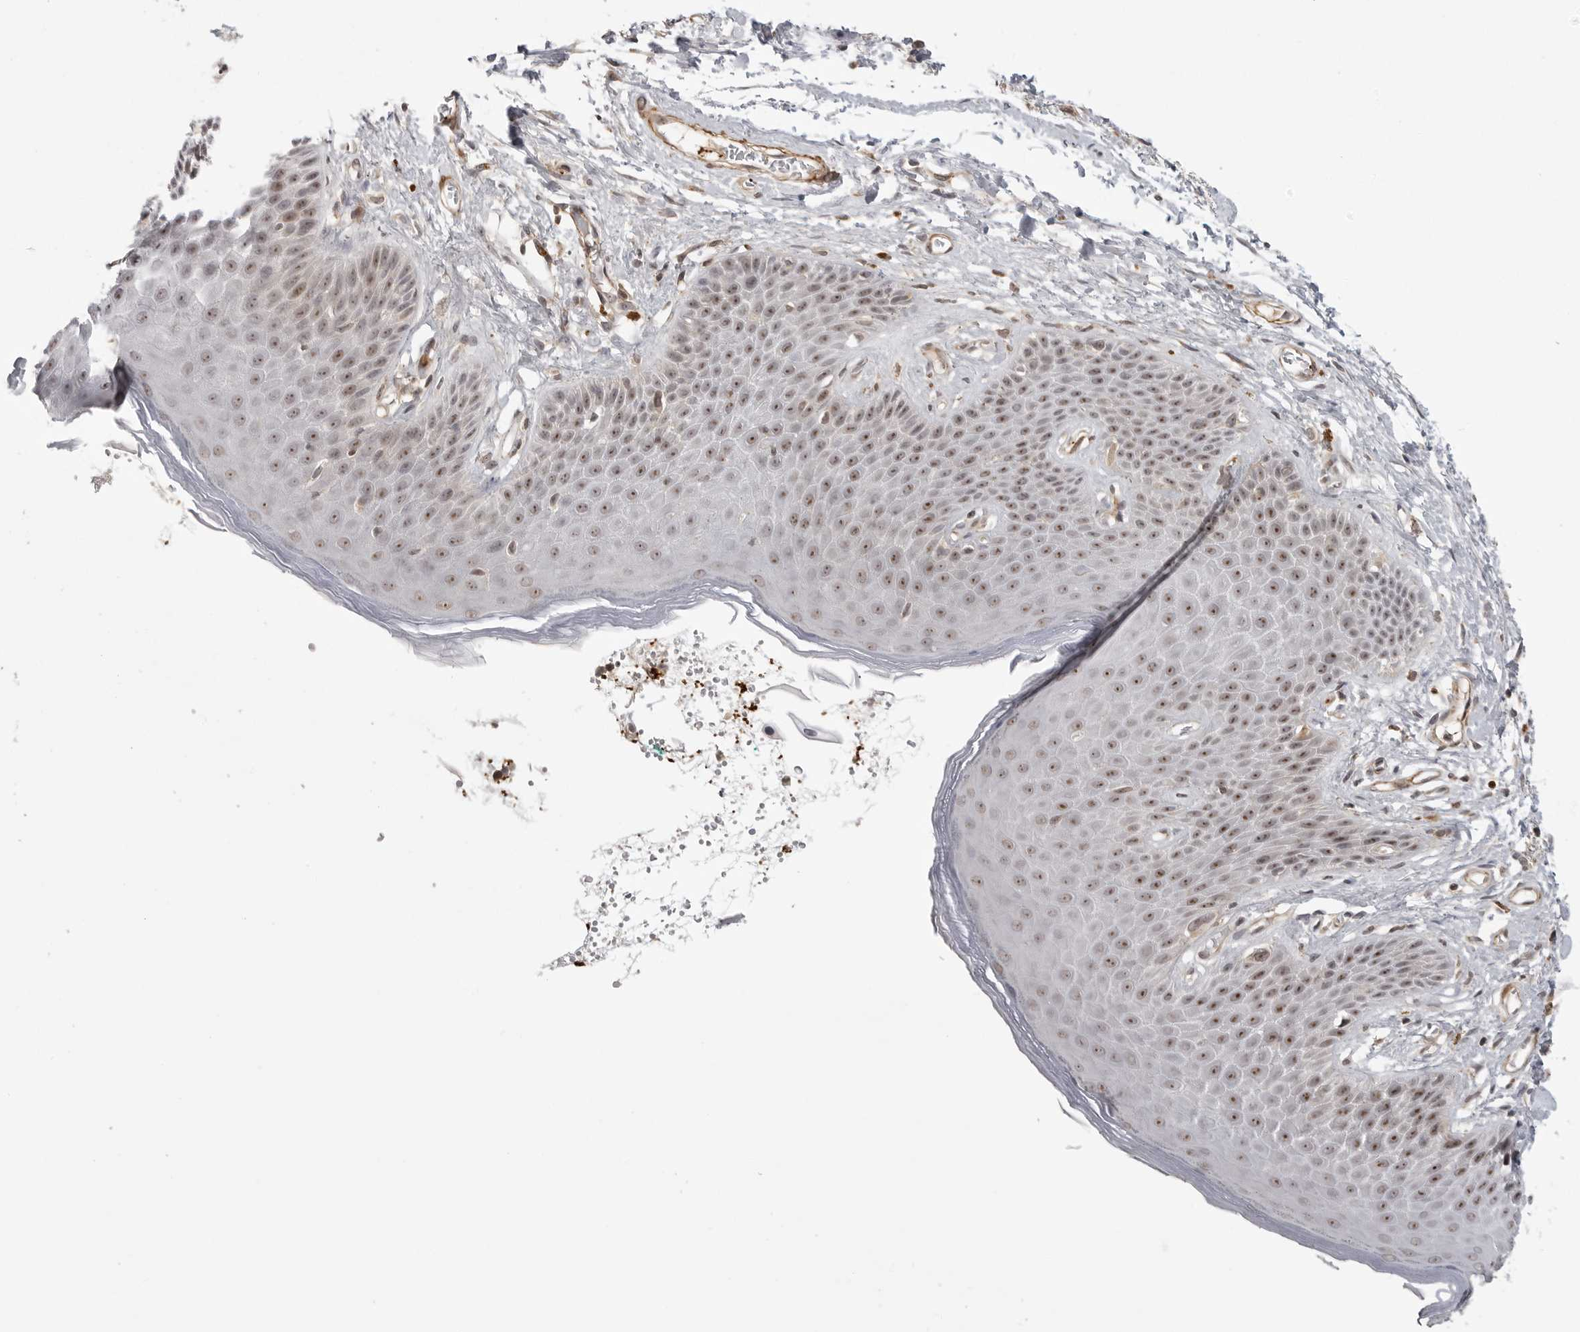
{"staining": {"intensity": "weak", "quantity": "25%-75%", "location": "nuclear"}, "tissue": "skin", "cell_type": "Epidermal cells", "image_type": "normal", "snomed": [{"axis": "morphology", "description": "Normal tissue, NOS"}, {"axis": "topography", "description": "Anal"}], "caption": "Protein analysis of normal skin displays weak nuclear expression in about 25%-75% of epidermal cells.", "gene": "TUT4", "patient": {"sex": "male", "age": 74}}